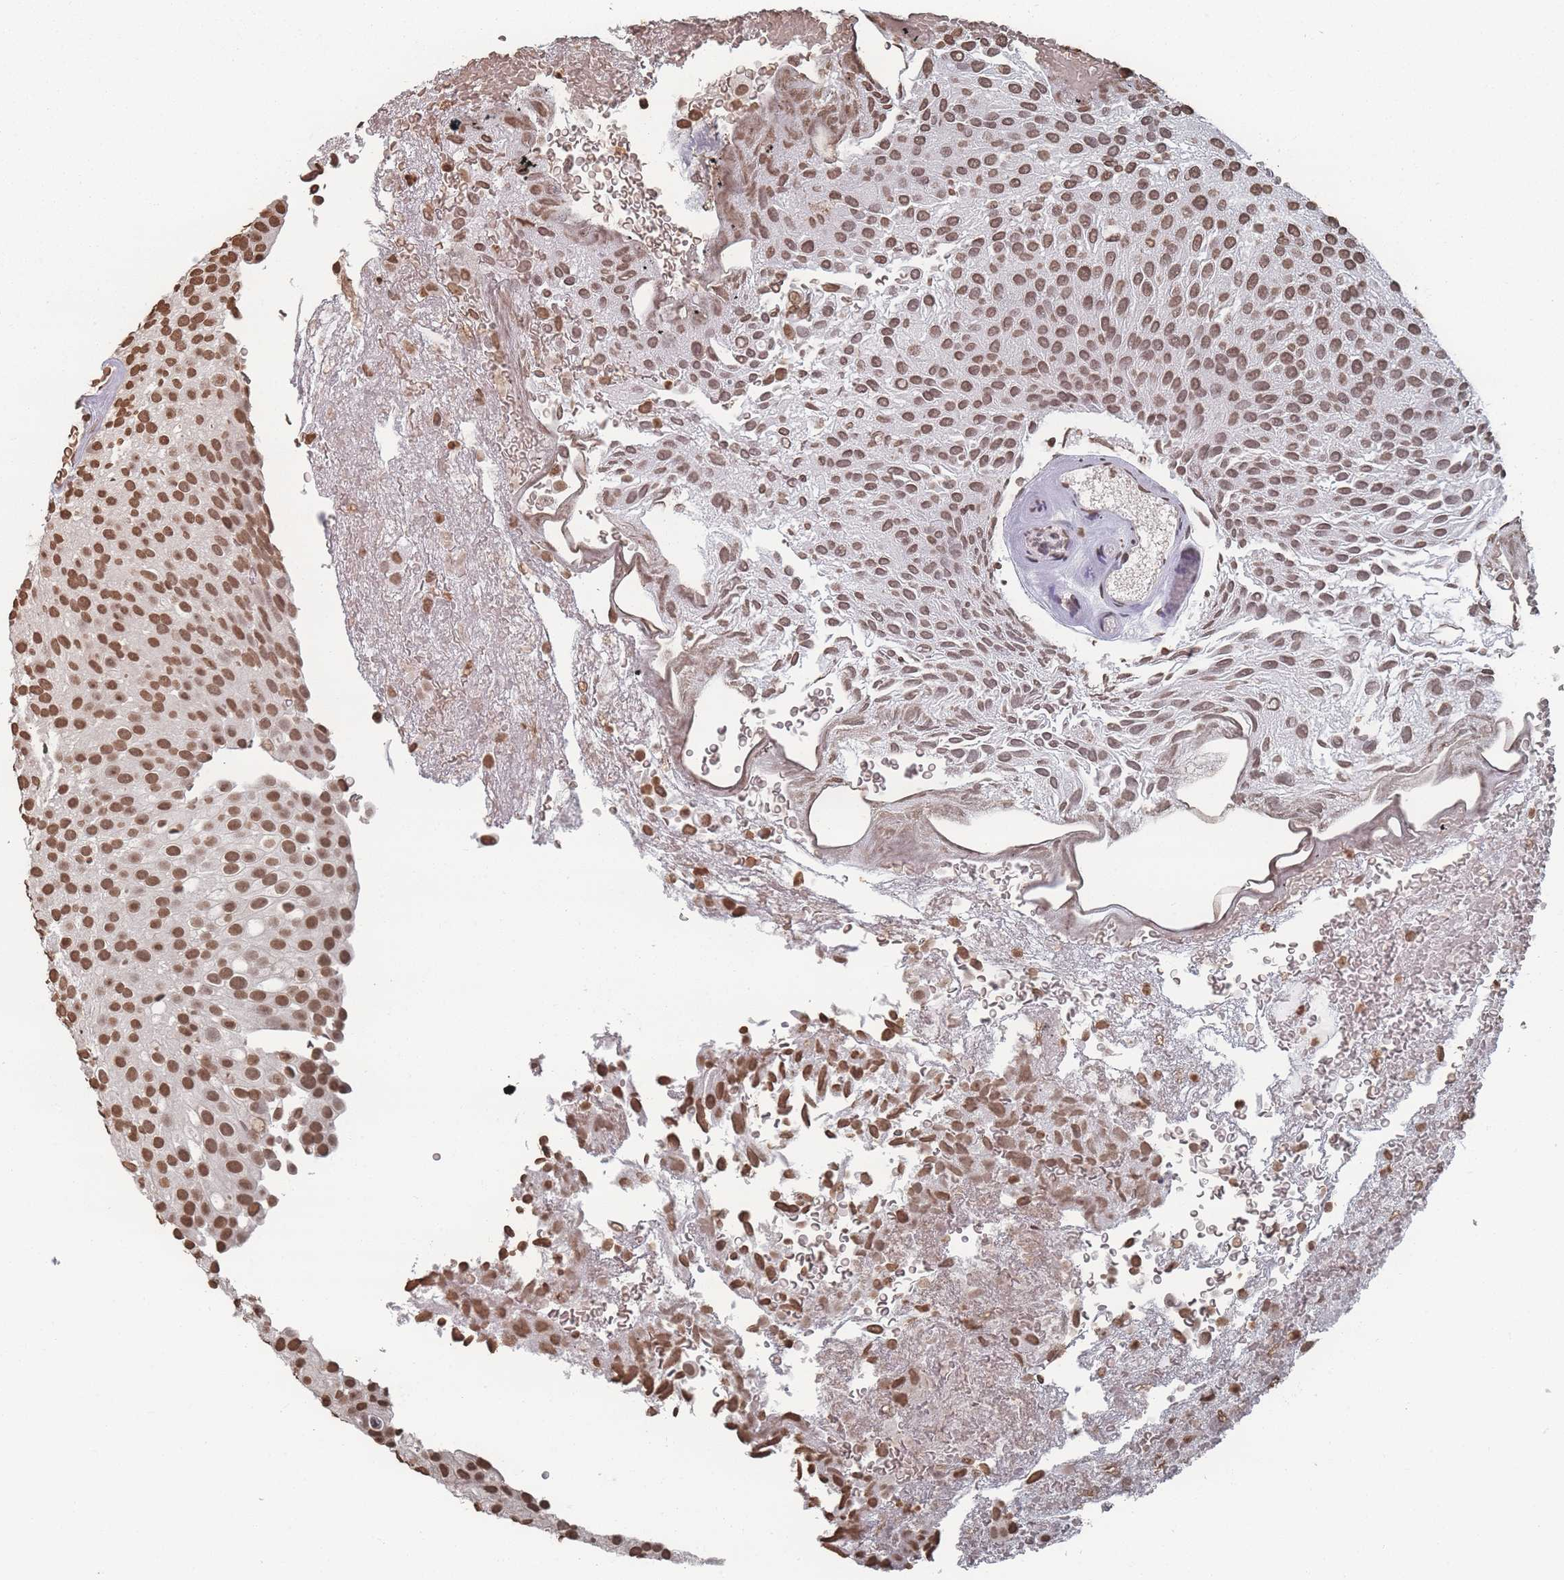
{"staining": {"intensity": "moderate", "quantity": ">75%", "location": "nuclear"}, "tissue": "urothelial cancer", "cell_type": "Tumor cells", "image_type": "cancer", "snomed": [{"axis": "morphology", "description": "Urothelial carcinoma, Low grade"}, {"axis": "topography", "description": "Urinary bladder"}], "caption": "Human low-grade urothelial carcinoma stained with a protein marker reveals moderate staining in tumor cells.", "gene": "PLEKHG5", "patient": {"sex": "male", "age": 78}}